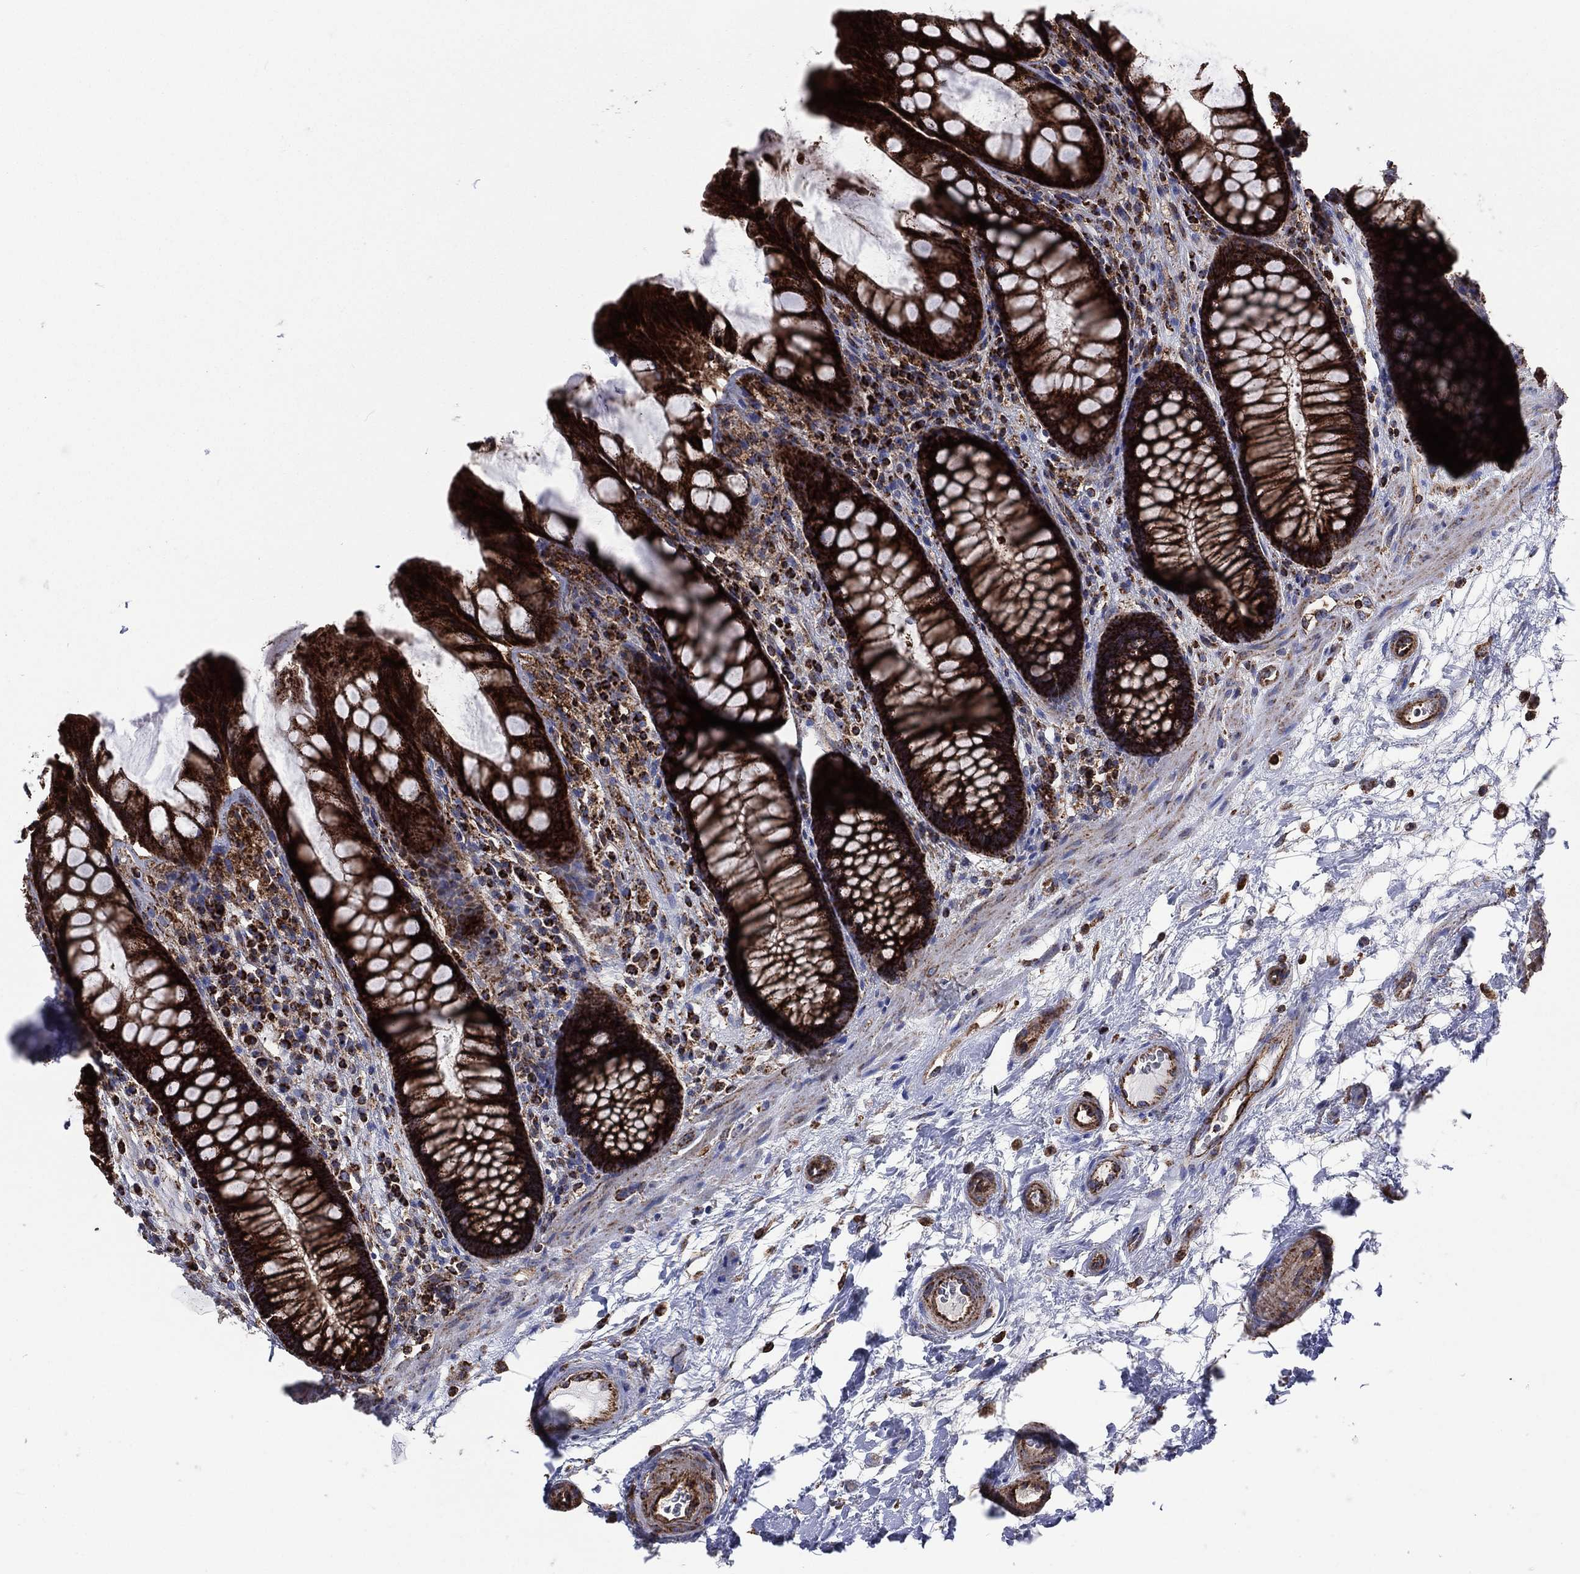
{"staining": {"intensity": "strong", "quantity": ">75%", "location": "cytoplasmic/membranous"}, "tissue": "rectum", "cell_type": "Glandular cells", "image_type": "normal", "snomed": [{"axis": "morphology", "description": "Normal tissue, NOS"}, {"axis": "topography", "description": "Rectum"}], "caption": "Immunohistochemistry (IHC) image of benign rectum: rectum stained using IHC shows high levels of strong protein expression localized specifically in the cytoplasmic/membranous of glandular cells, appearing as a cytoplasmic/membranous brown color.", "gene": "ANKRD37", "patient": {"sex": "female", "age": 58}}